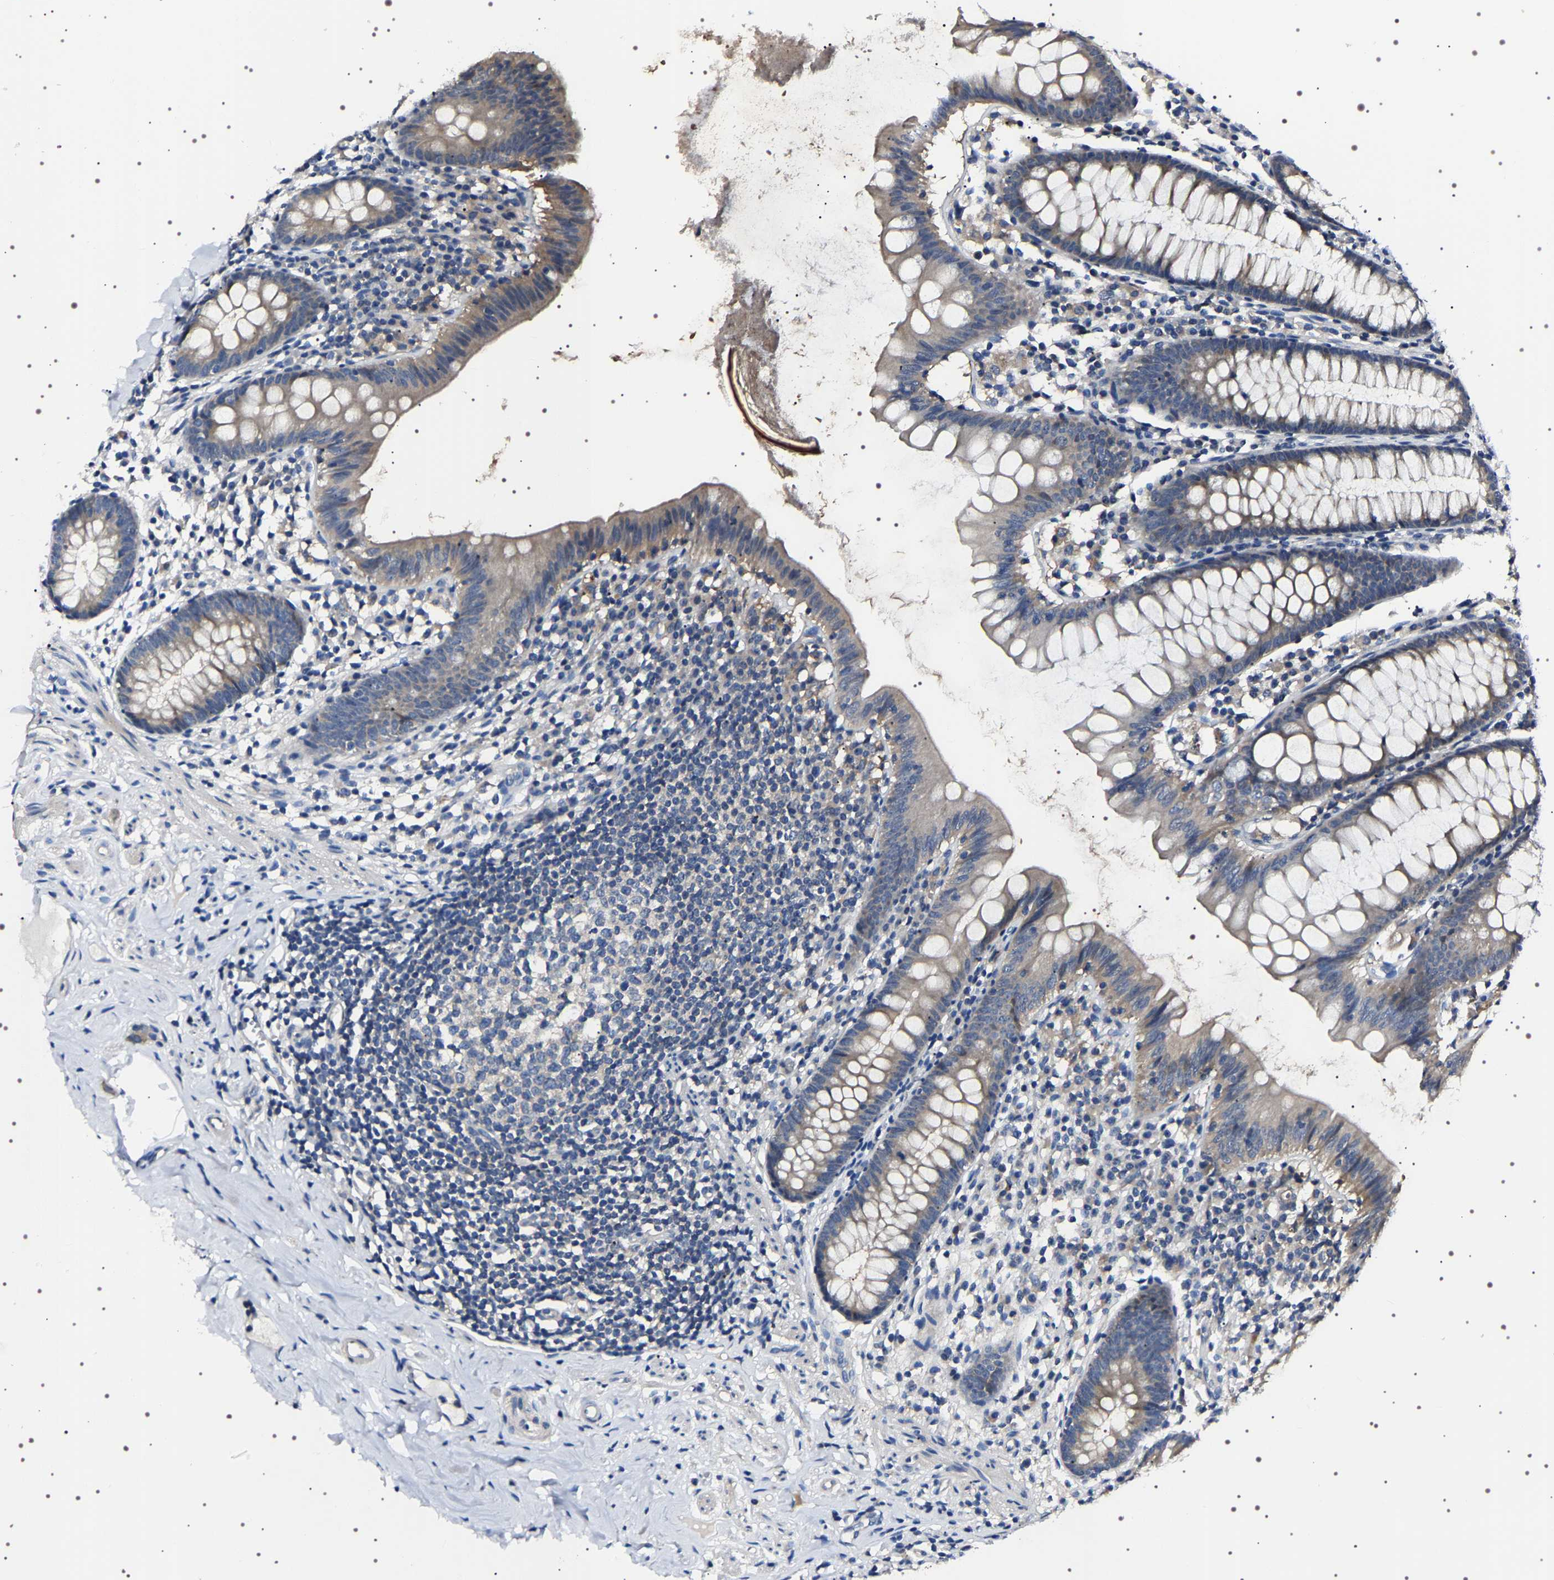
{"staining": {"intensity": "moderate", "quantity": "<25%", "location": "cytoplasmic/membranous"}, "tissue": "appendix", "cell_type": "Glandular cells", "image_type": "normal", "snomed": [{"axis": "morphology", "description": "Normal tissue, NOS"}, {"axis": "topography", "description": "Appendix"}], "caption": "Immunohistochemistry photomicrograph of benign appendix stained for a protein (brown), which reveals low levels of moderate cytoplasmic/membranous positivity in approximately <25% of glandular cells.", "gene": "TARBP1", "patient": {"sex": "male", "age": 52}}